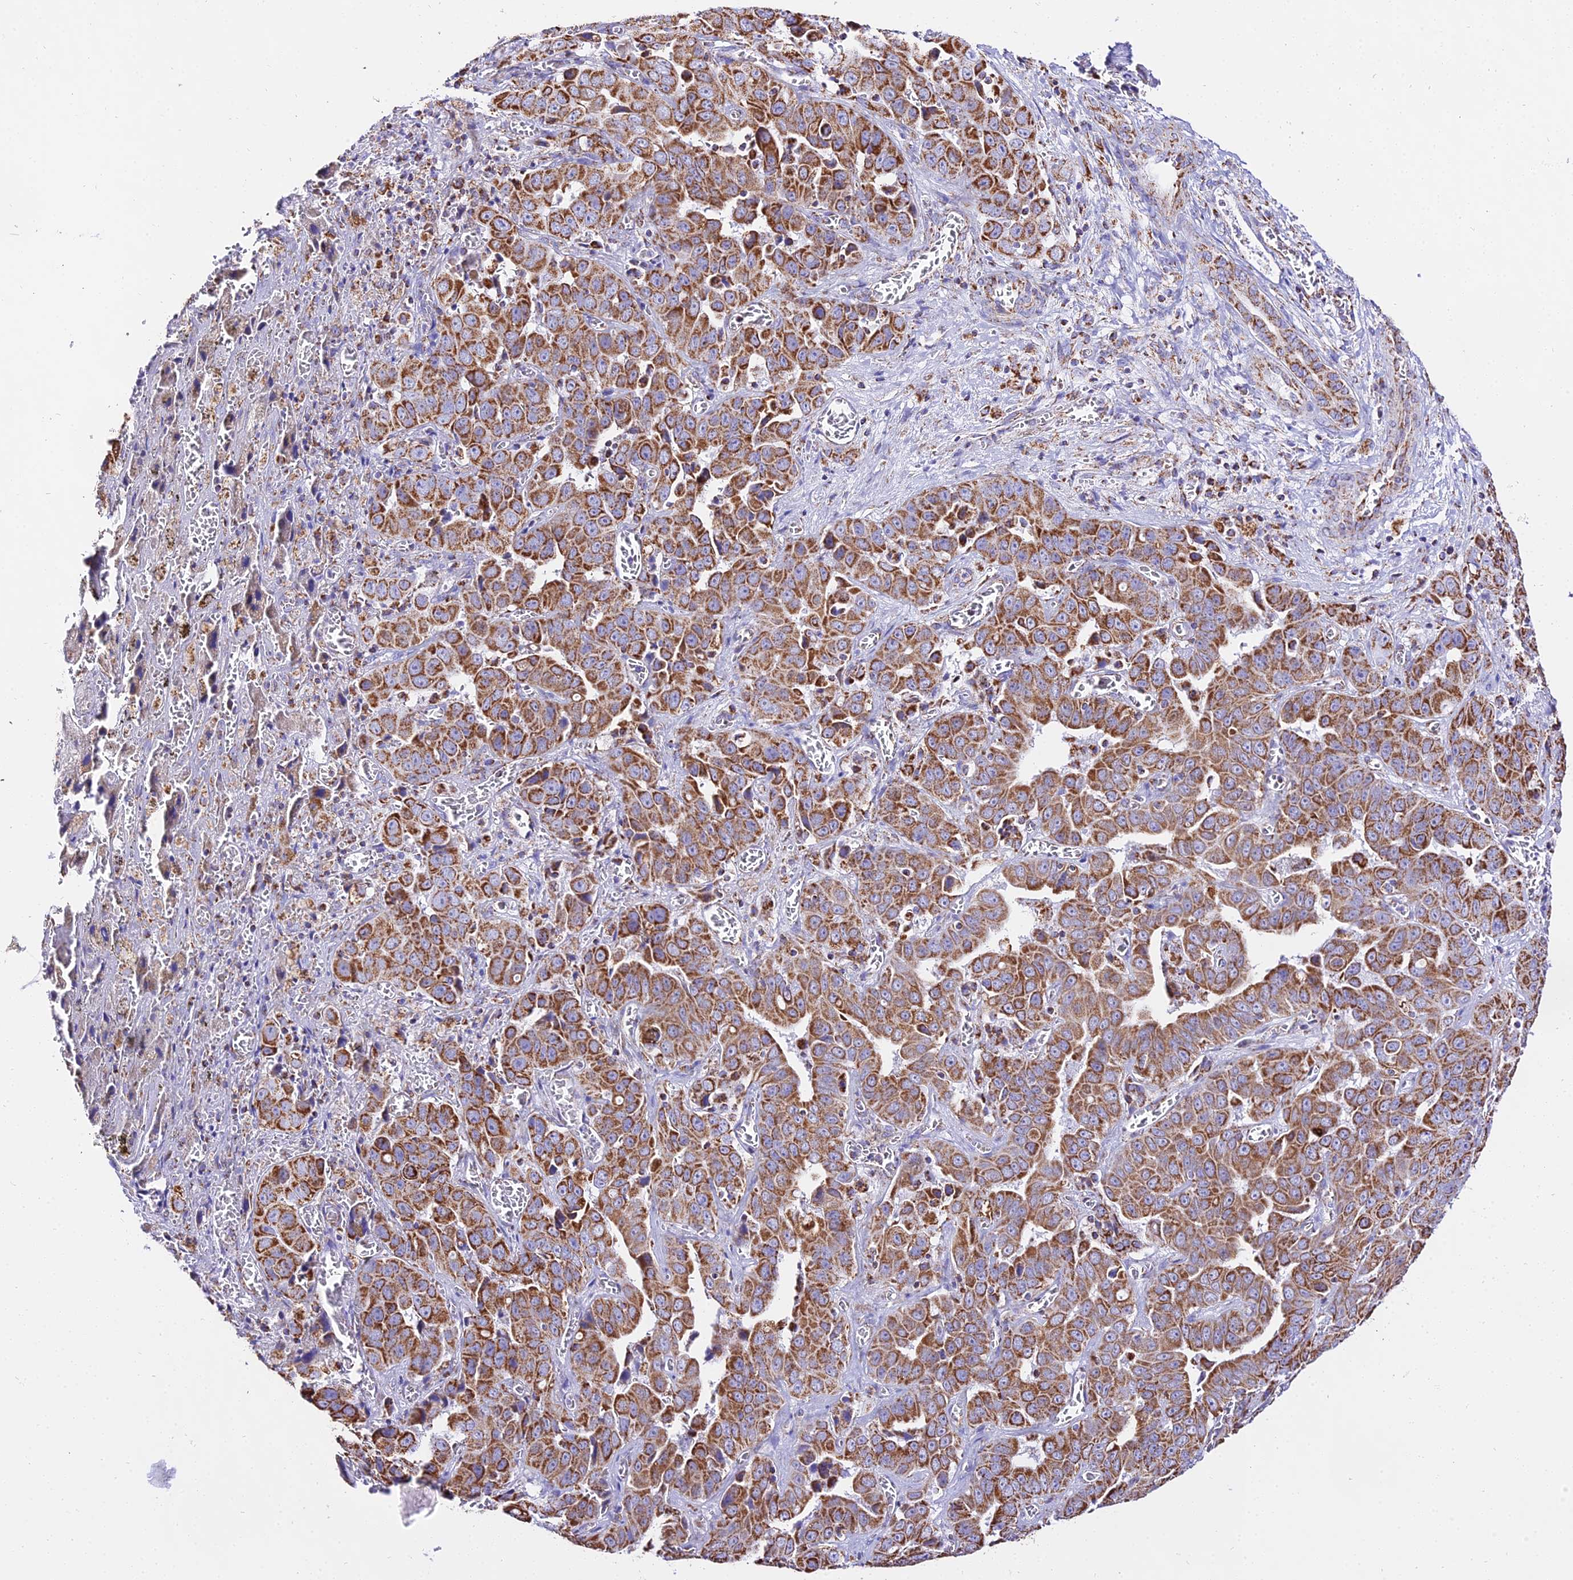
{"staining": {"intensity": "strong", "quantity": ">75%", "location": "cytoplasmic/membranous"}, "tissue": "liver cancer", "cell_type": "Tumor cells", "image_type": "cancer", "snomed": [{"axis": "morphology", "description": "Cholangiocarcinoma"}, {"axis": "topography", "description": "Liver"}], "caption": "IHC staining of liver cancer (cholangiocarcinoma), which exhibits high levels of strong cytoplasmic/membranous expression in approximately >75% of tumor cells indicating strong cytoplasmic/membranous protein positivity. The staining was performed using DAB (brown) for protein detection and nuclei were counterstained in hematoxylin (blue).", "gene": "ATP5PD", "patient": {"sex": "female", "age": 52}}